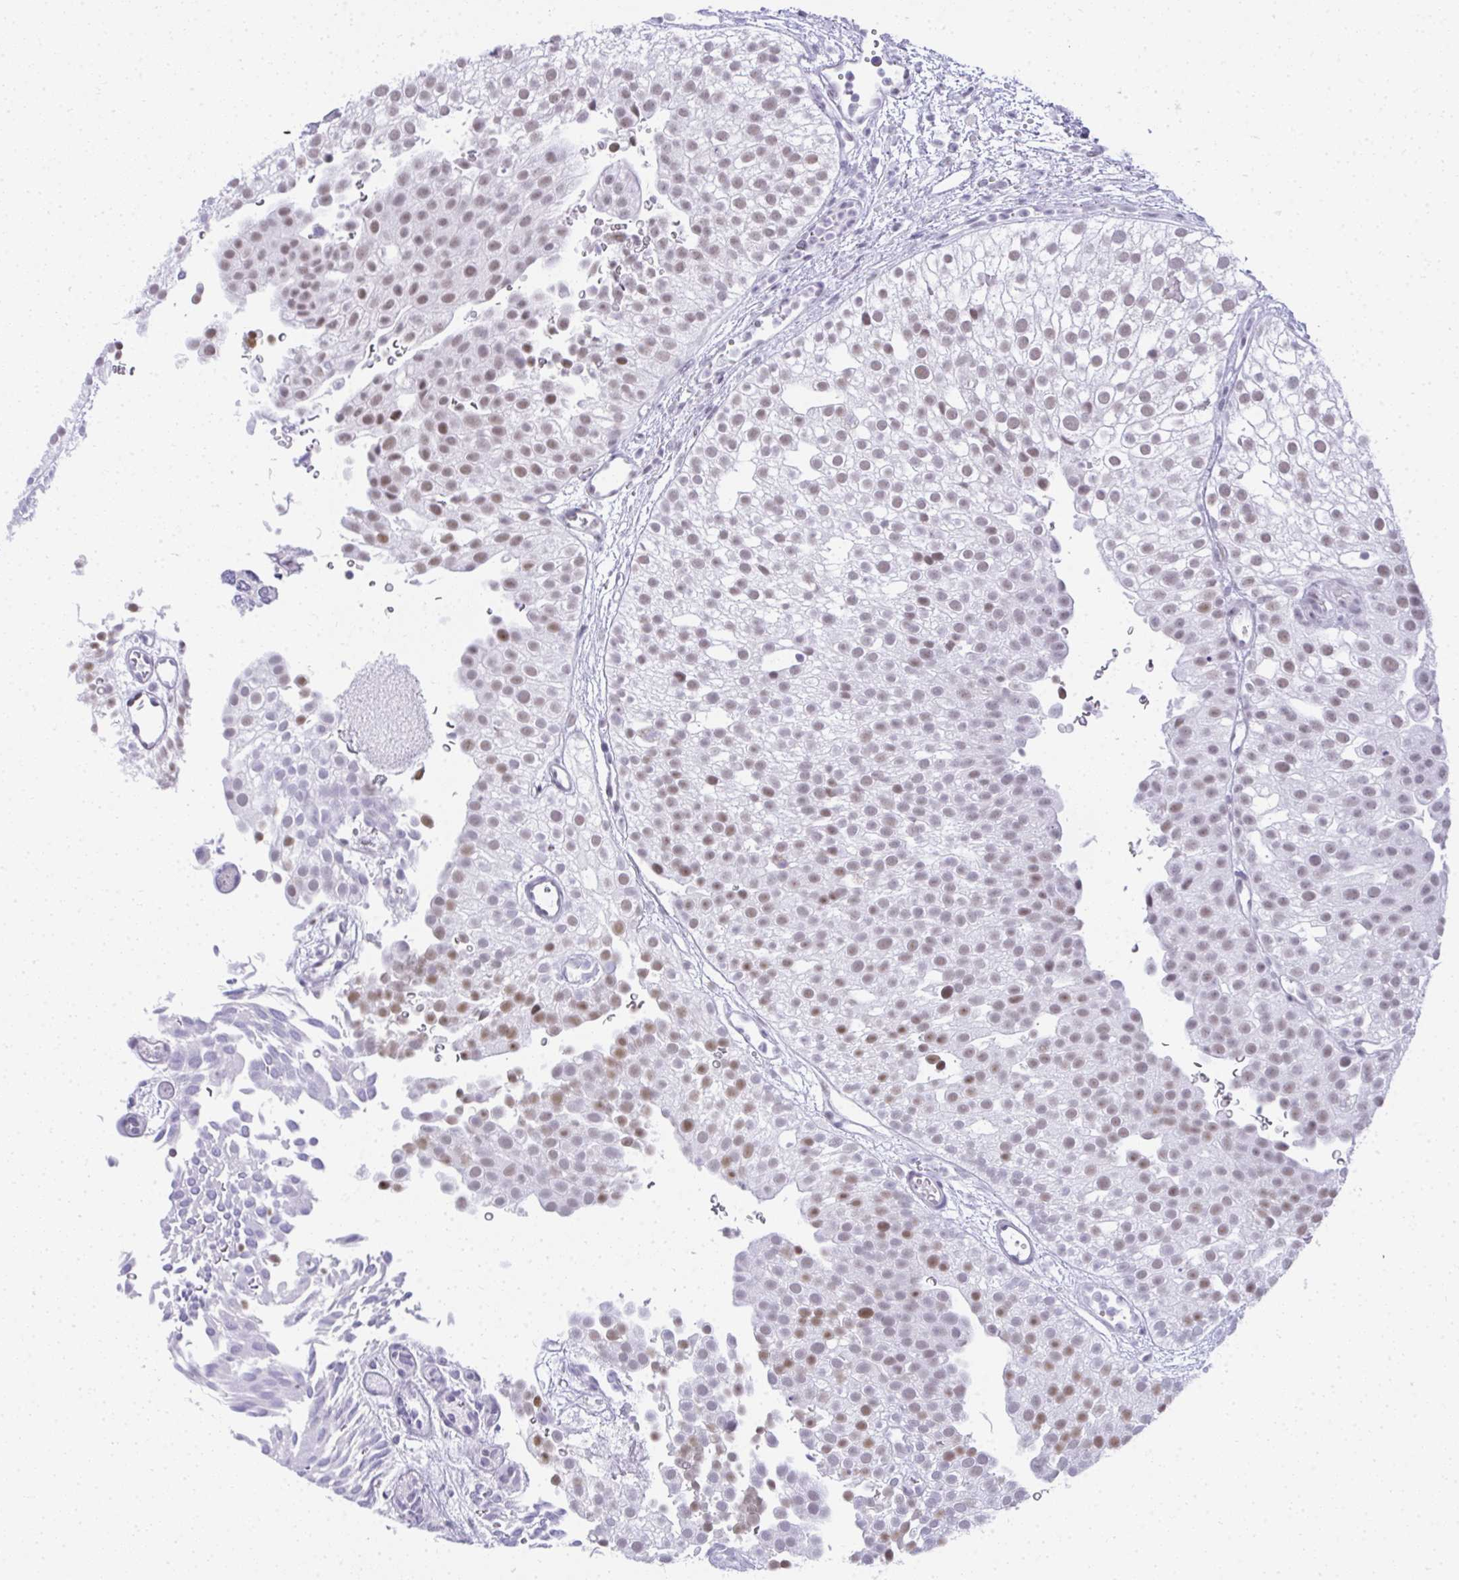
{"staining": {"intensity": "weak", "quantity": ">75%", "location": "nuclear"}, "tissue": "urothelial cancer", "cell_type": "Tumor cells", "image_type": "cancer", "snomed": [{"axis": "morphology", "description": "Urothelial carcinoma, Low grade"}, {"axis": "topography", "description": "Urinary bladder"}], "caption": "Tumor cells exhibit low levels of weak nuclear expression in approximately >75% of cells in low-grade urothelial carcinoma.", "gene": "PLA2G1B", "patient": {"sex": "male", "age": 78}}